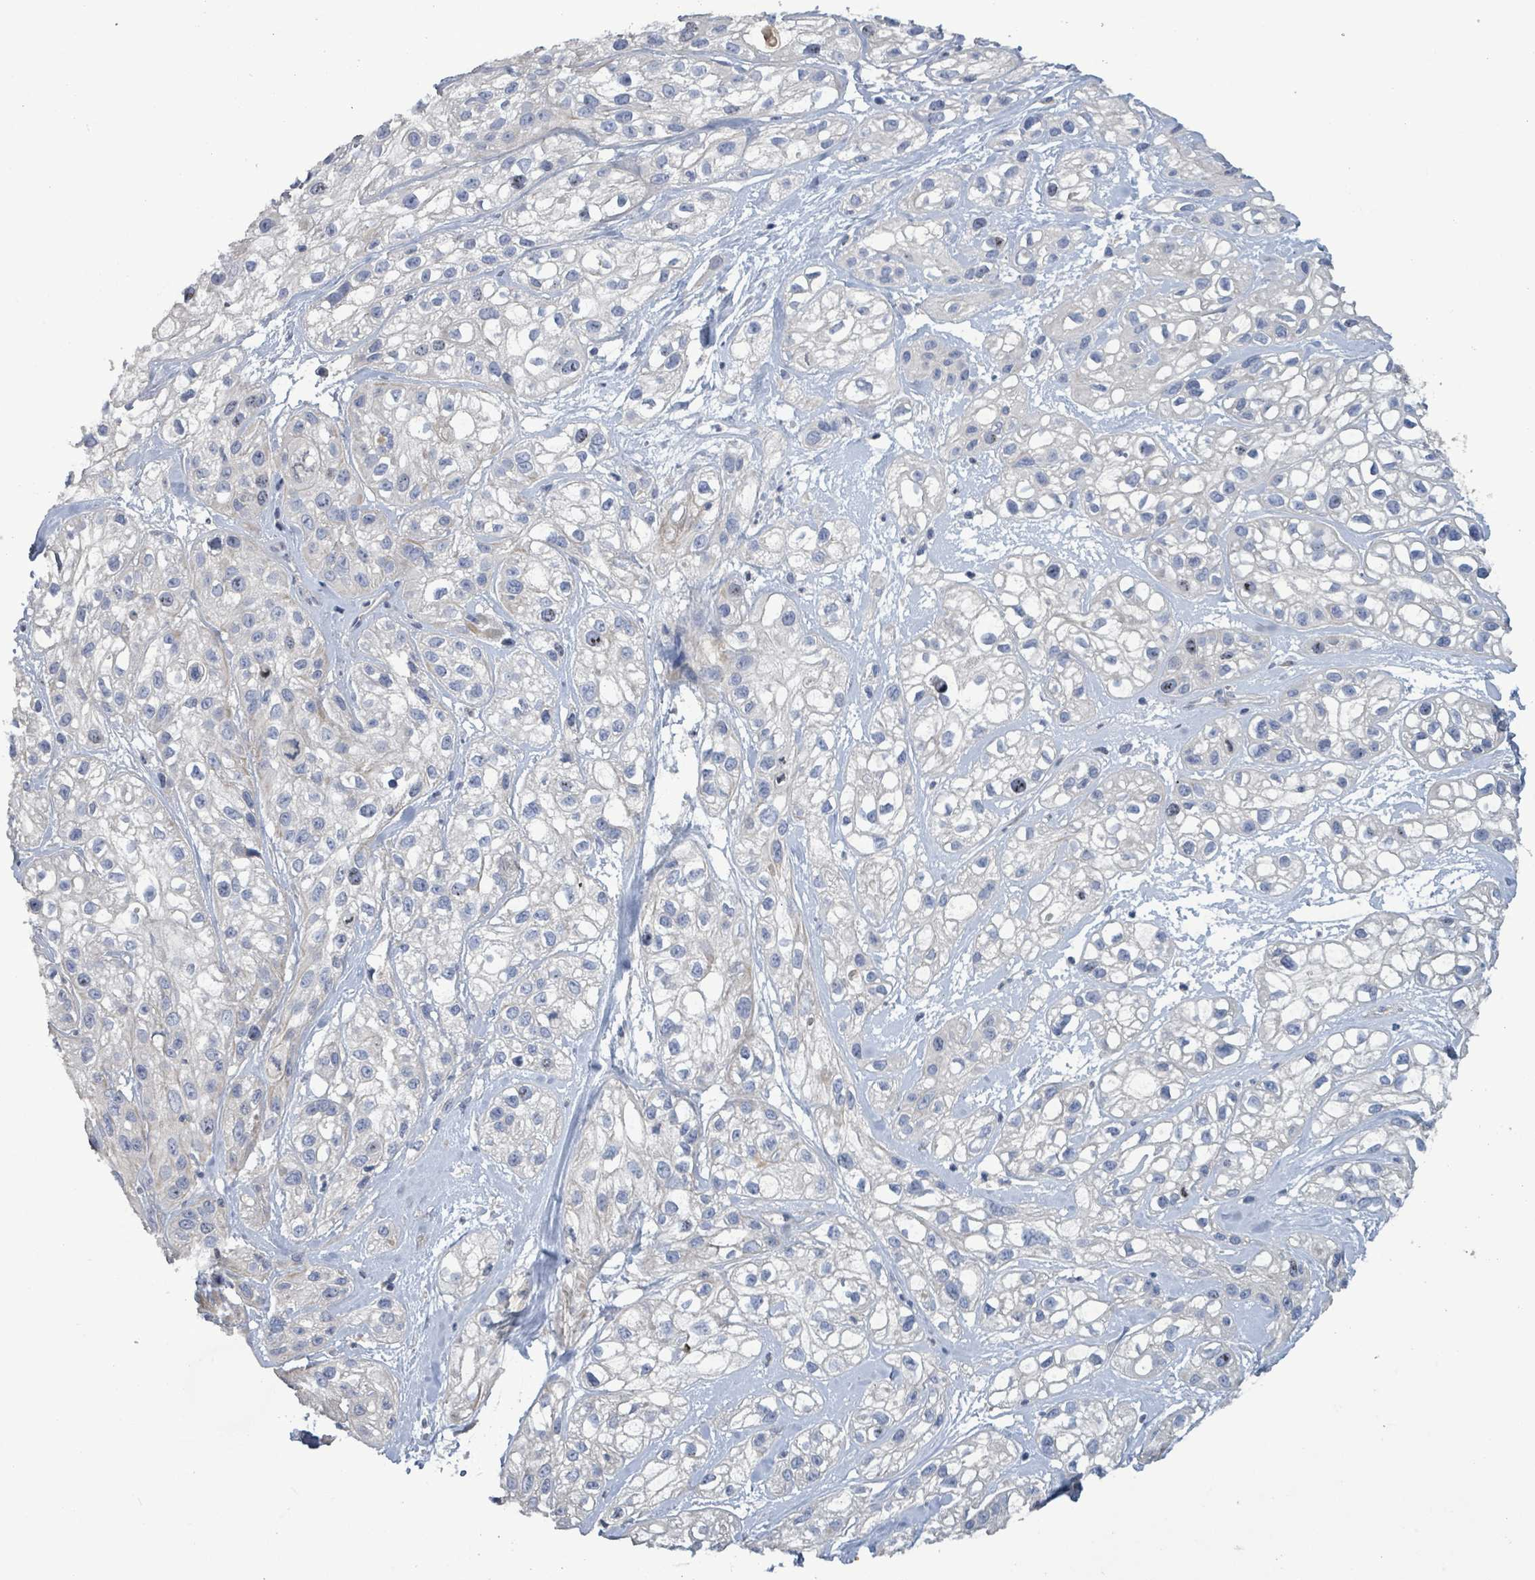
{"staining": {"intensity": "weak", "quantity": "<25%", "location": "nuclear"}, "tissue": "skin cancer", "cell_type": "Tumor cells", "image_type": "cancer", "snomed": [{"axis": "morphology", "description": "Squamous cell carcinoma, NOS"}, {"axis": "topography", "description": "Skin"}], "caption": "Histopathology image shows no significant protein positivity in tumor cells of skin cancer (squamous cell carcinoma).", "gene": "KRAS", "patient": {"sex": "male", "age": 82}}